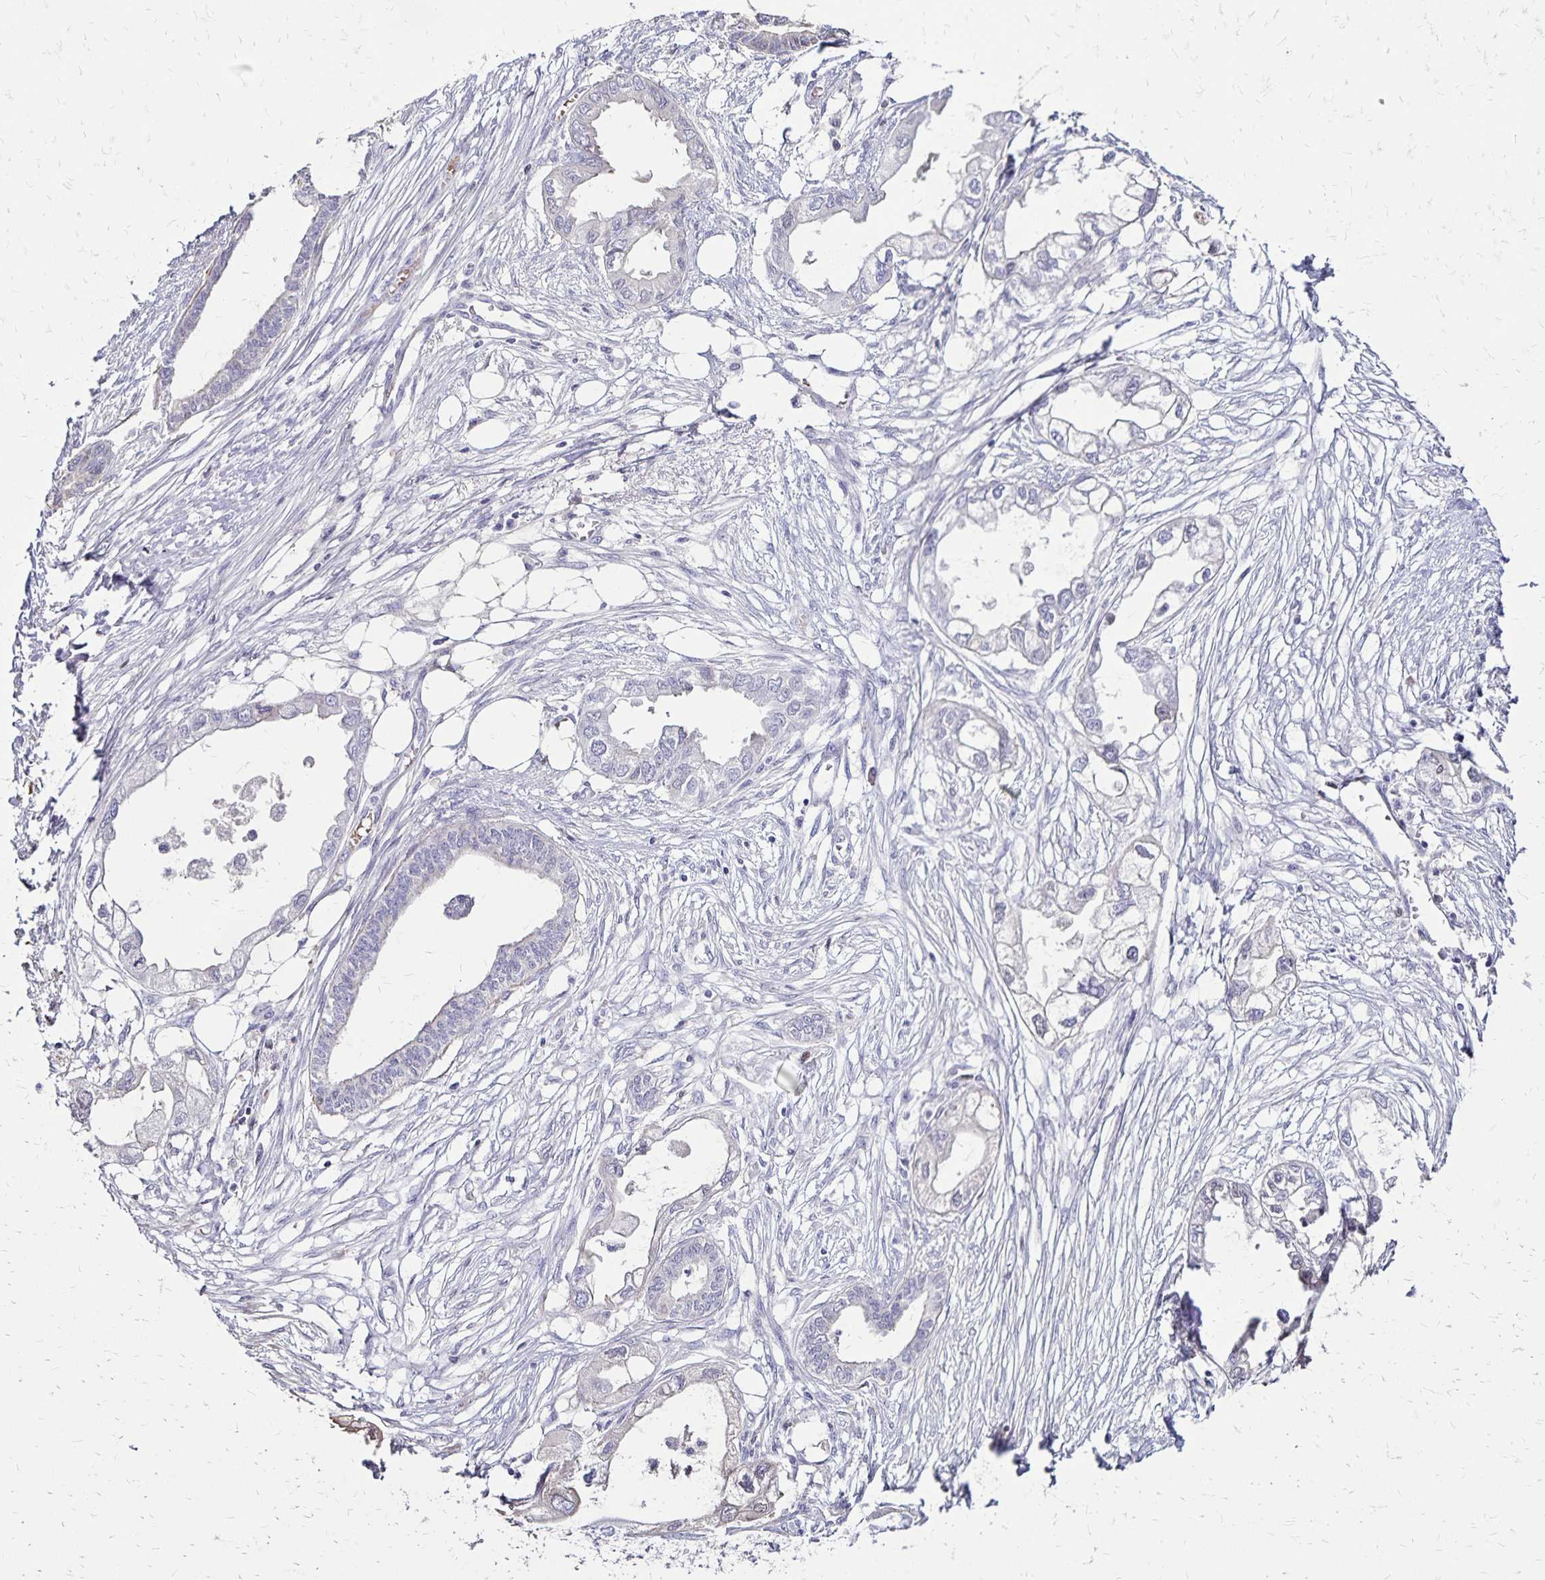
{"staining": {"intensity": "negative", "quantity": "none", "location": "none"}, "tissue": "endometrial cancer", "cell_type": "Tumor cells", "image_type": "cancer", "snomed": [{"axis": "morphology", "description": "Adenocarcinoma, NOS"}, {"axis": "morphology", "description": "Adenocarcinoma, metastatic, NOS"}, {"axis": "topography", "description": "Adipose tissue"}, {"axis": "topography", "description": "Endometrium"}], "caption": "Tumor cells show no significant expression in endometrial cancer.", "gene": "KISS1", "patient": {"sex": "female", "age": 67}}